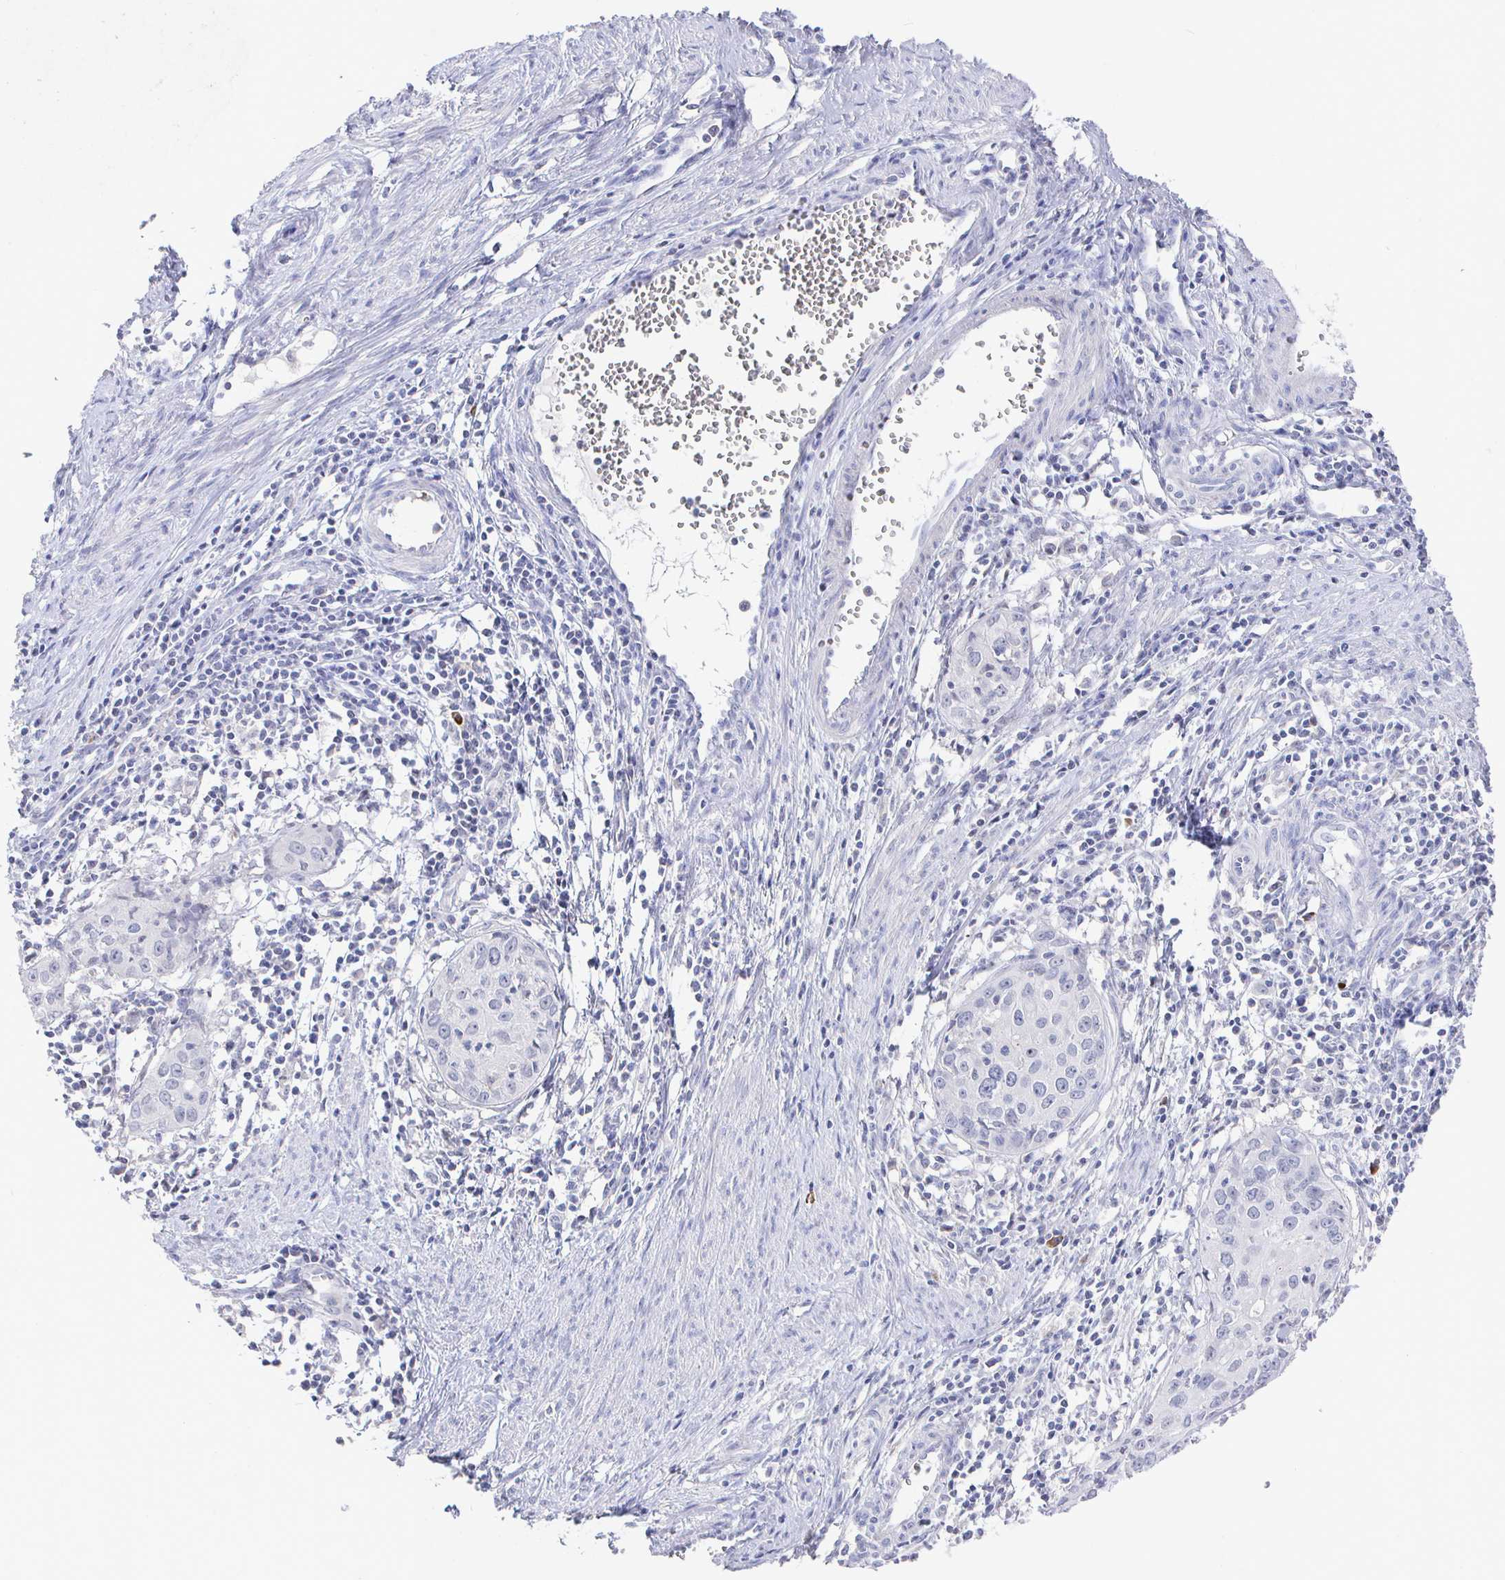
{"staining": {"intensity": "negative", "quantity": "none", "location": "none"}, "tissue": "cervical cancer", "cell_type": "Tumor cells", "image_type": "cancer", "snomed": [{"axis": "morphology", "description": "Squamous cell carcinoma, NOS"}, {"axis": "topography", "description": "Cervix"}], "caption": "Immunohistochemical staining of squamous cell carcinoma (cervical) displays no significant staining in tumor cells.", "gene": "LRRC23", "patient": {"sex": "female", "age": 40}}